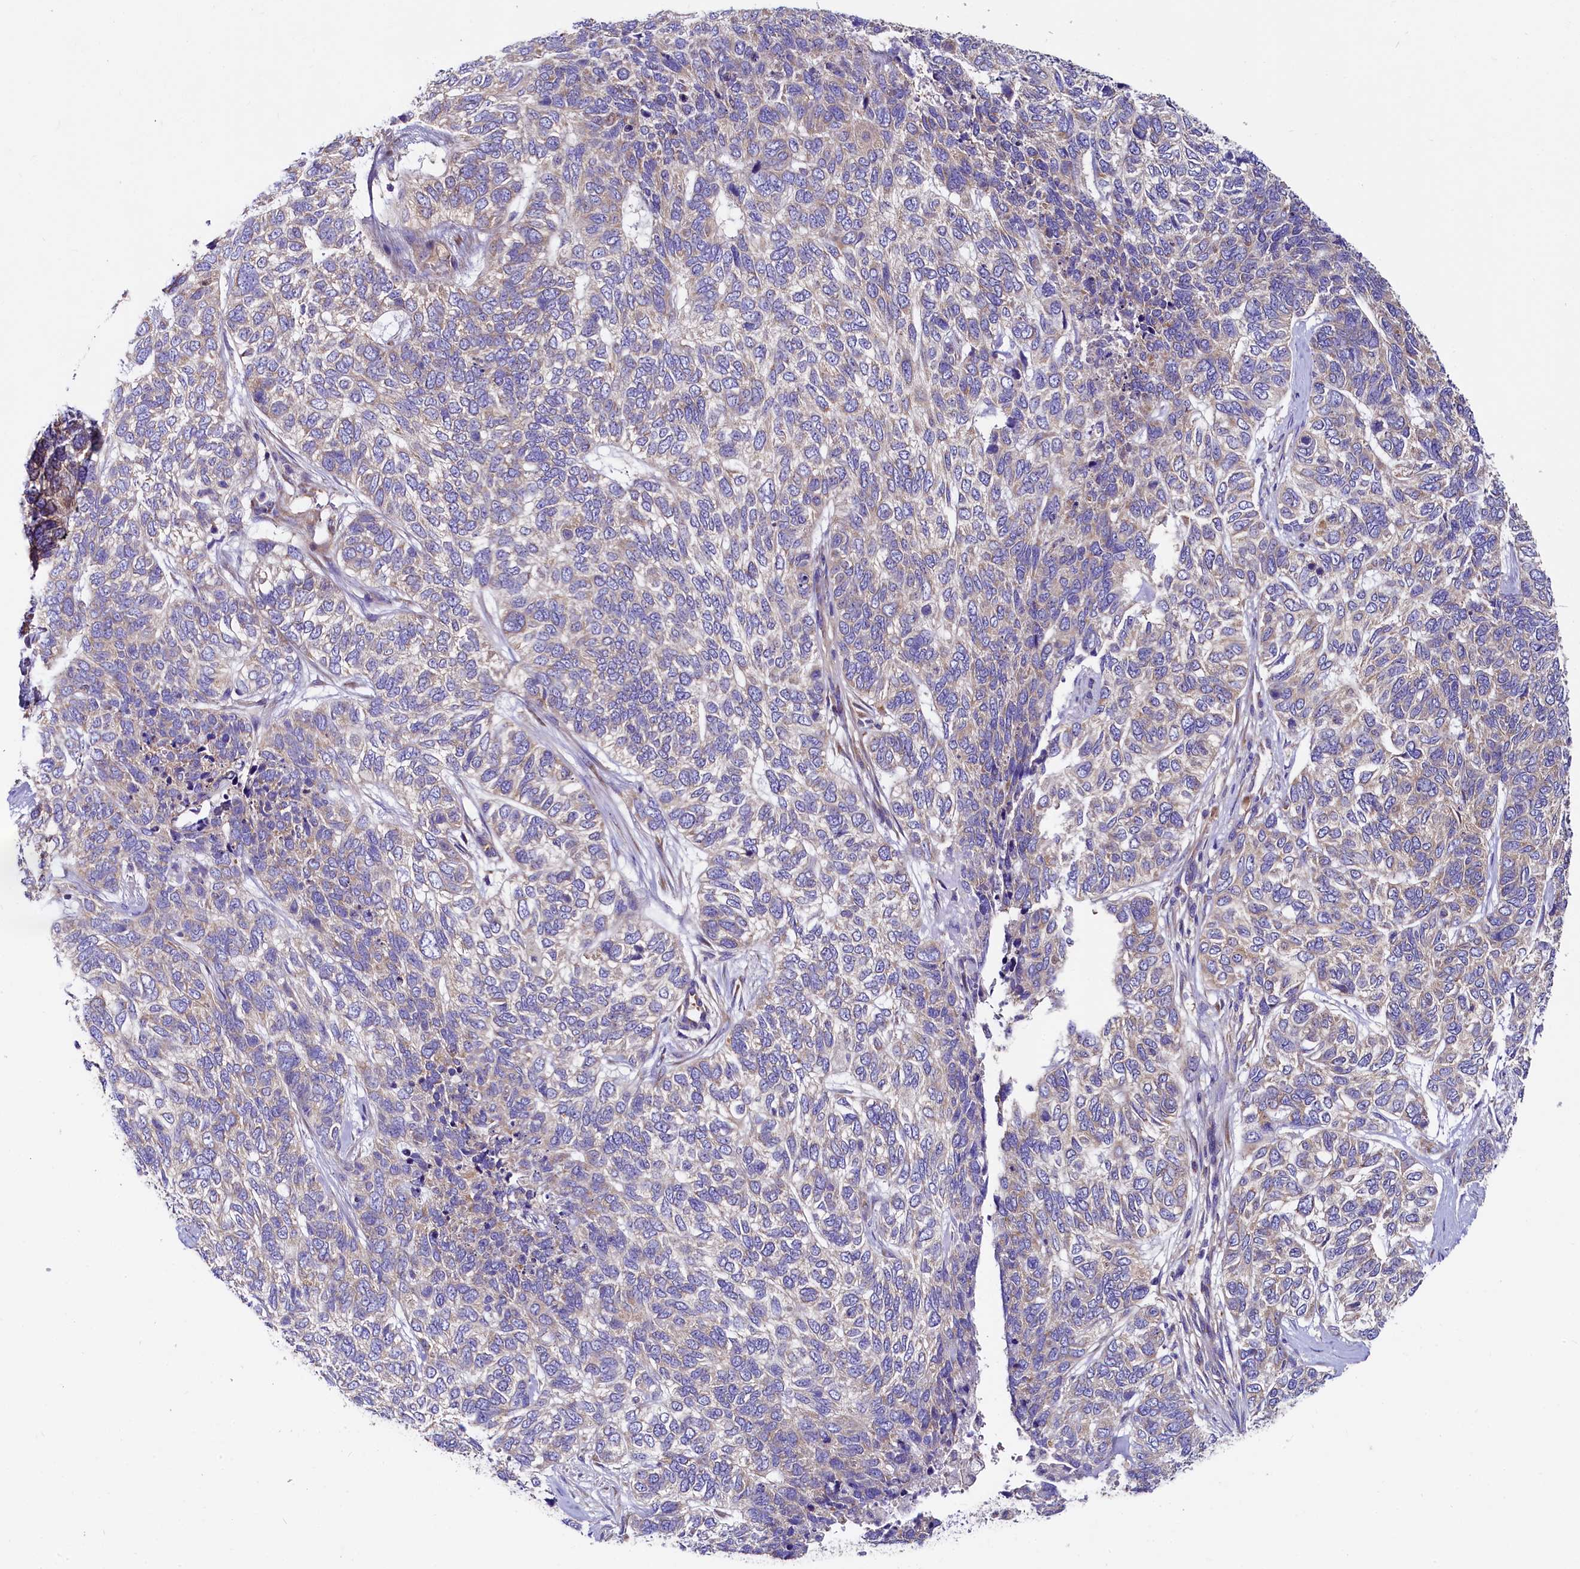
{"staining": {"intensity": "negative", "quantity": "none", "location": "none"}, "tissue": "skin cancer", "cell_type": "Tumor cells", "image_type": "cancer", "snomed": [{"axis": "morphology", "description": "Basal cell carcinoma"}, {"axis": "topography", "description": "Skin"}], "caption": "Immunohistochemistry of human skin basal cell carcinoma reveals no staining in tumor cells. (Stains: DAB immunohistochemistry (IHC) with hematoxylin counter stain, Microscopy: brightfield microscopy at high magnification).", "gene": "QARS1", "patient": {"sex": "female", "age": 65}}